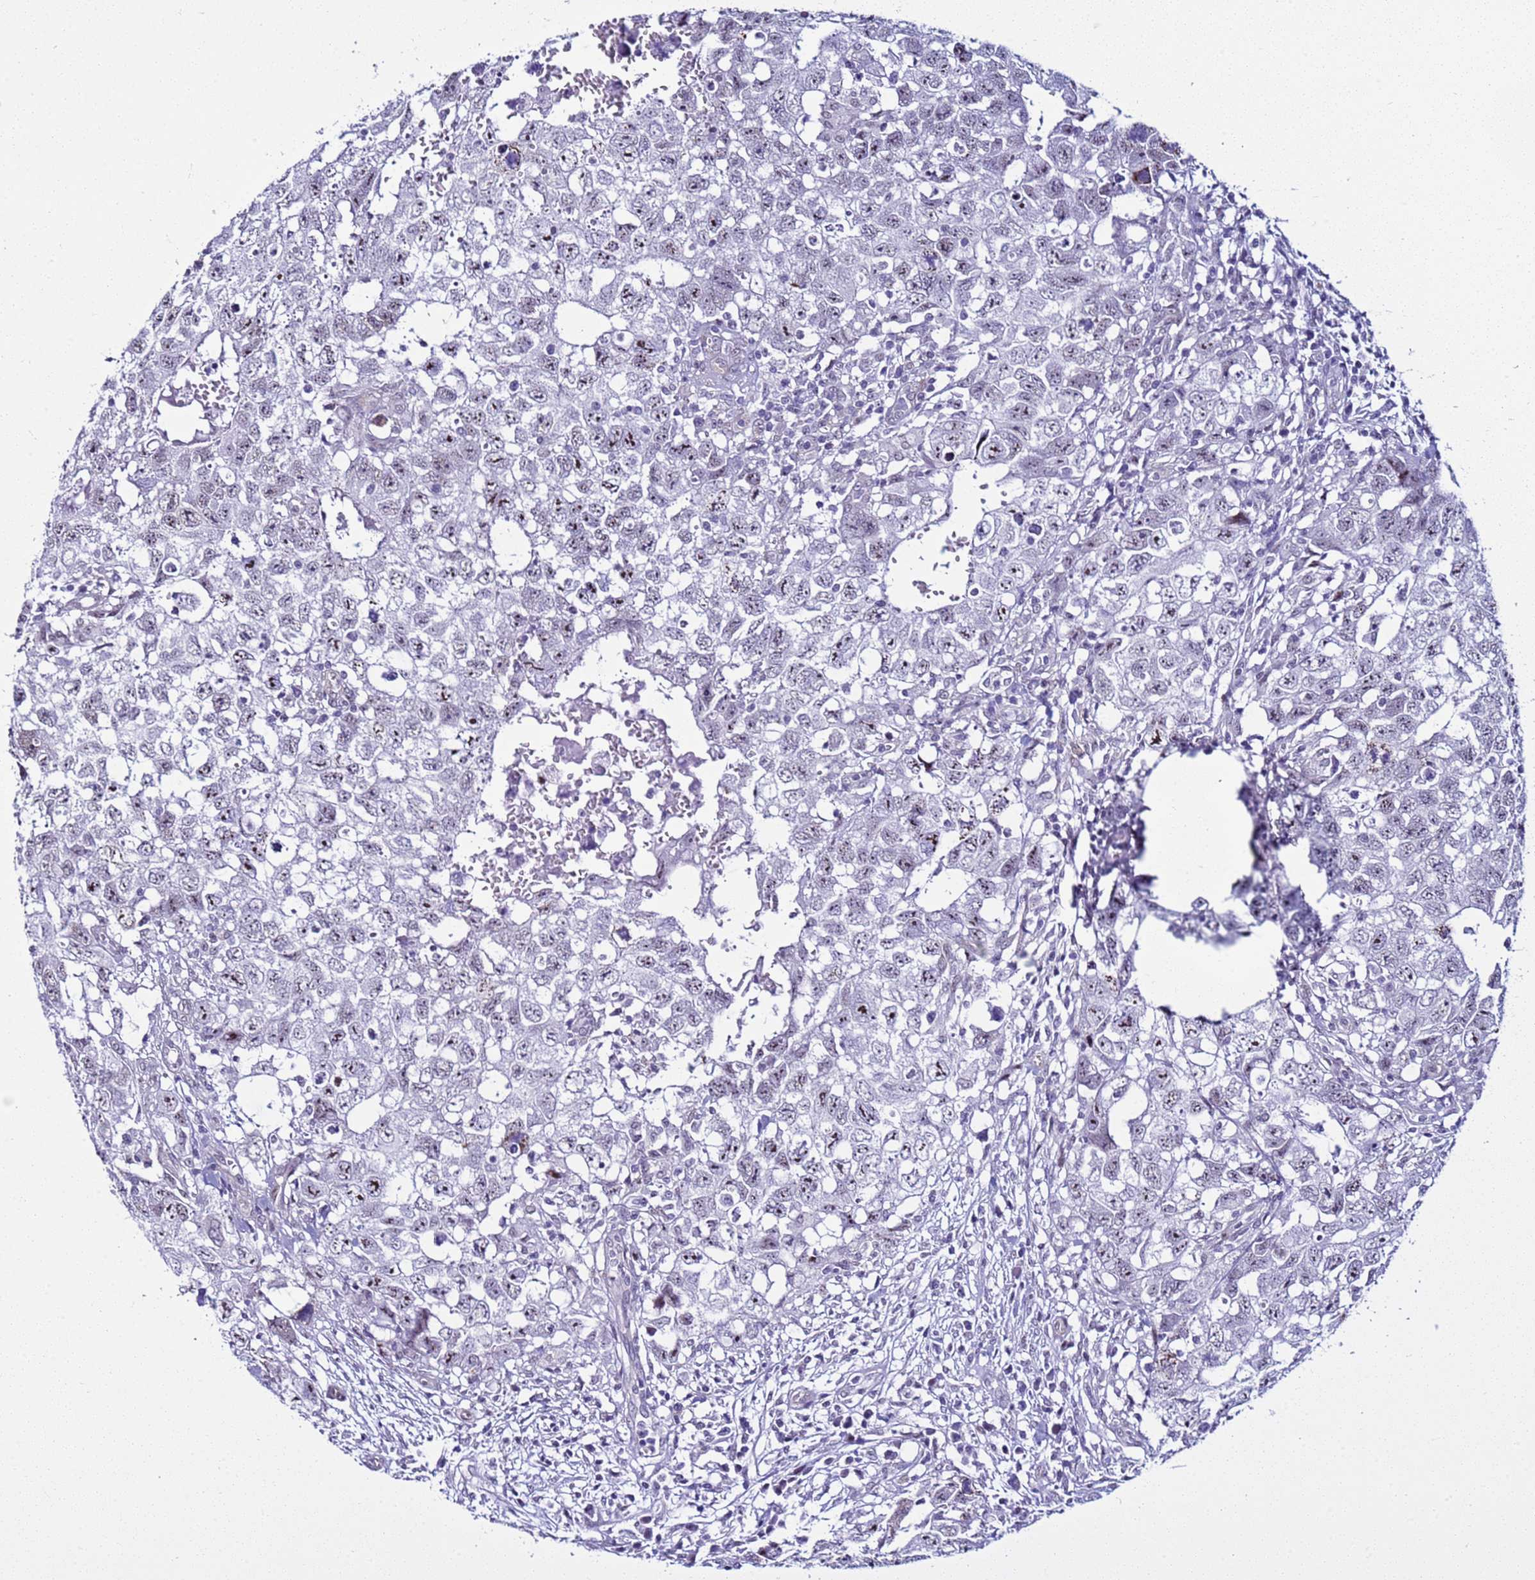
{"staining": {"intensity": "moderate", "quantity": "<25%", "location": "nuclear"}, "tissue": "testis cancer", "cell_type": "Tumor cells", "image_type": "cancer", "snomed": [{"axis": "morphology", "description": "Seminoma, NOS"}, {"axis": "morphology", "description": "Carcinoma, Embryonal, NOS"}, {"axis": "topography", "description": "Testis"}], "caption": "A brown stain labels moderate nuclear staining of a protein in human testis cancer tumor cells. The protein is stained brown, and the nuclei are stained in blue (DAB IHC with brightfield microscopy, high magnification).", "gene": "LRRC10B", "patient": {"sex": "male", "age": 29}}